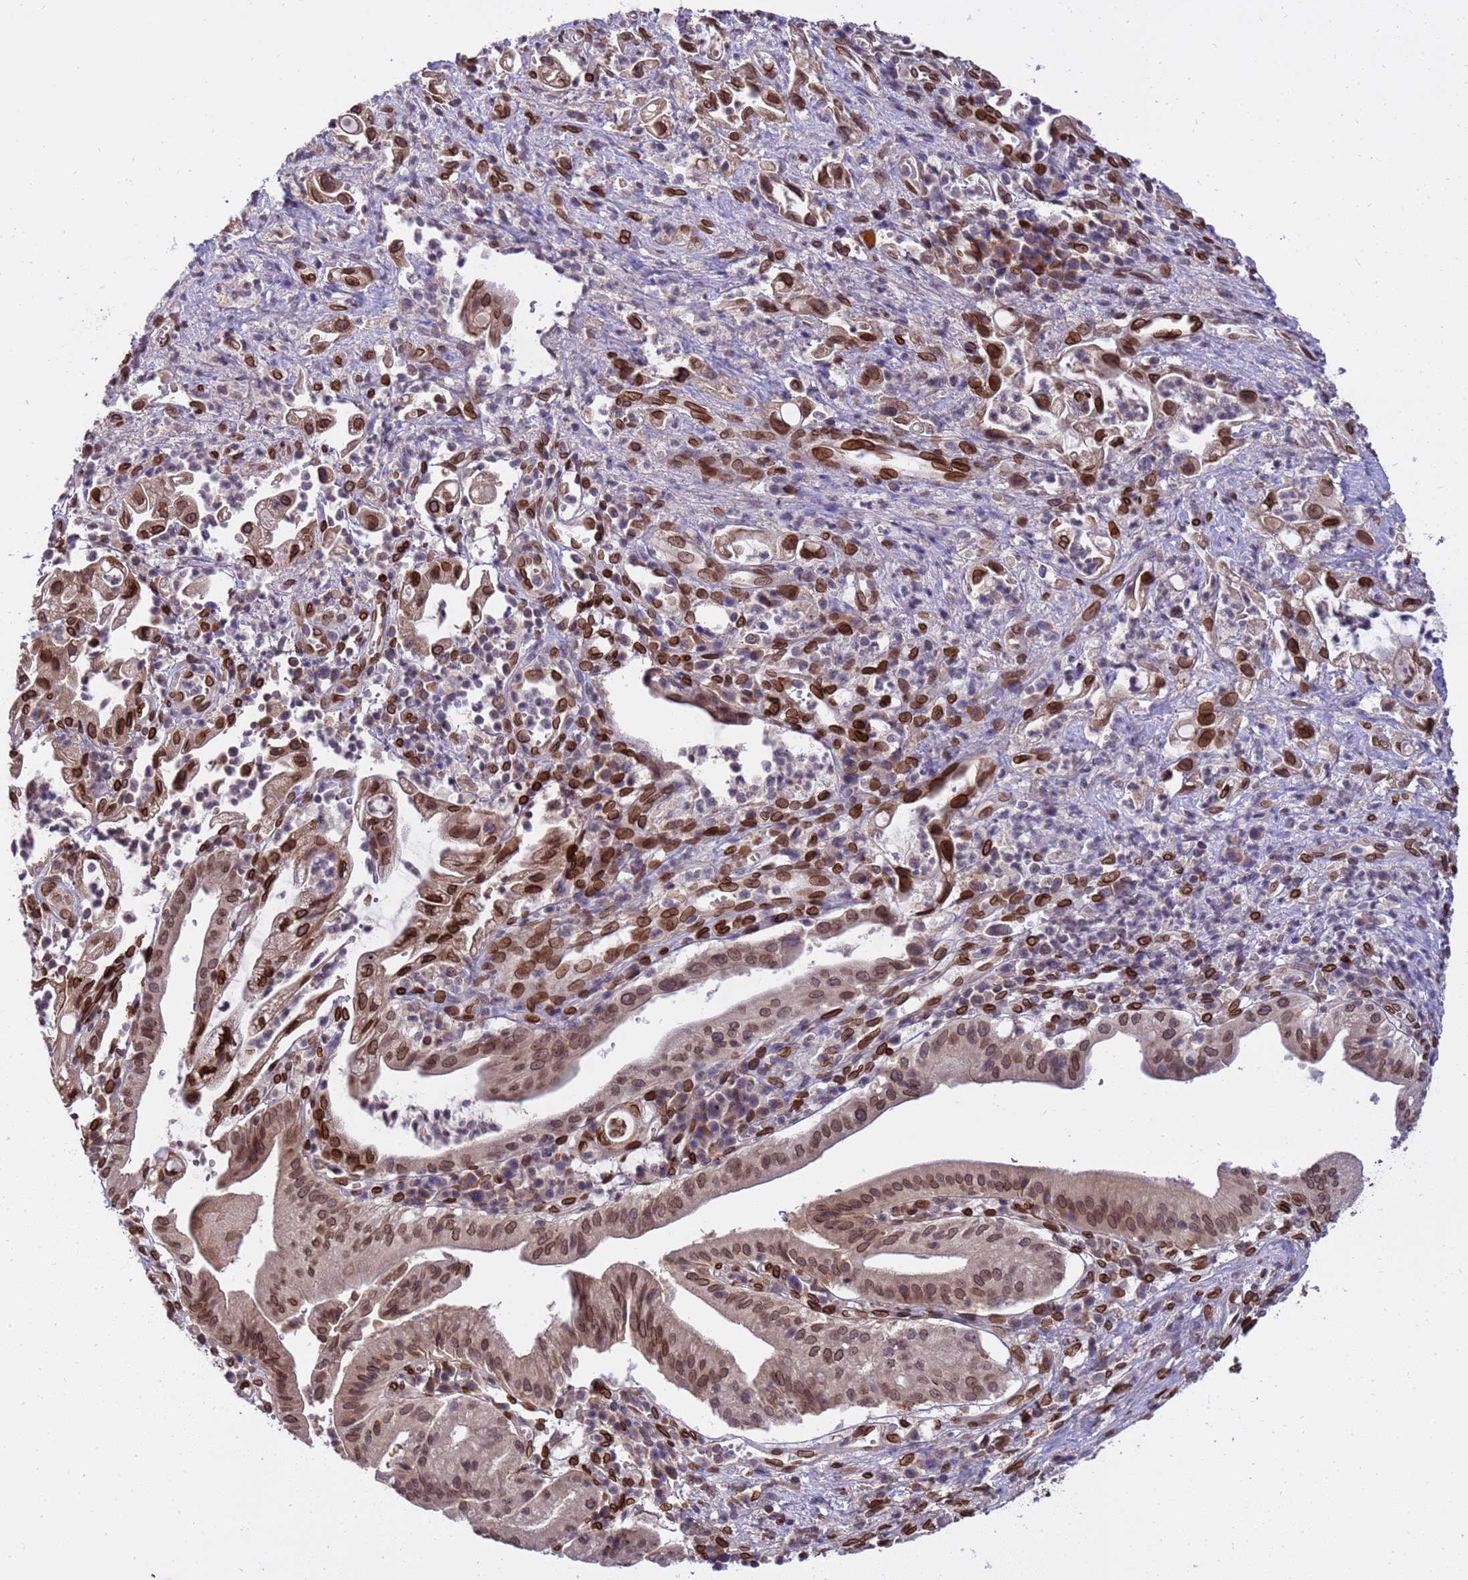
{"staining": {"intensity": "strong", "quantity": ">75%", "location": "cytoplasmic/membranous,nuclear"}, "tissue": "pancreatic cancer", "cell_type": "Tumor cells", "image_type": "cancer", "snomed": [{"axis": "morphology", "description": "Adenocarcinoma, NOS"}, {"axis": "topography", "description": "Pancreas"}], "caption": "DAB immunohistochemical staining of pancreatic adenocarcinoma reveals strong cytoplasmic/membranous and nuclear protein staining in about >75% of tumor cells.", "gene": "GPR135", "patient": {"sex": "female", "age": 61}}